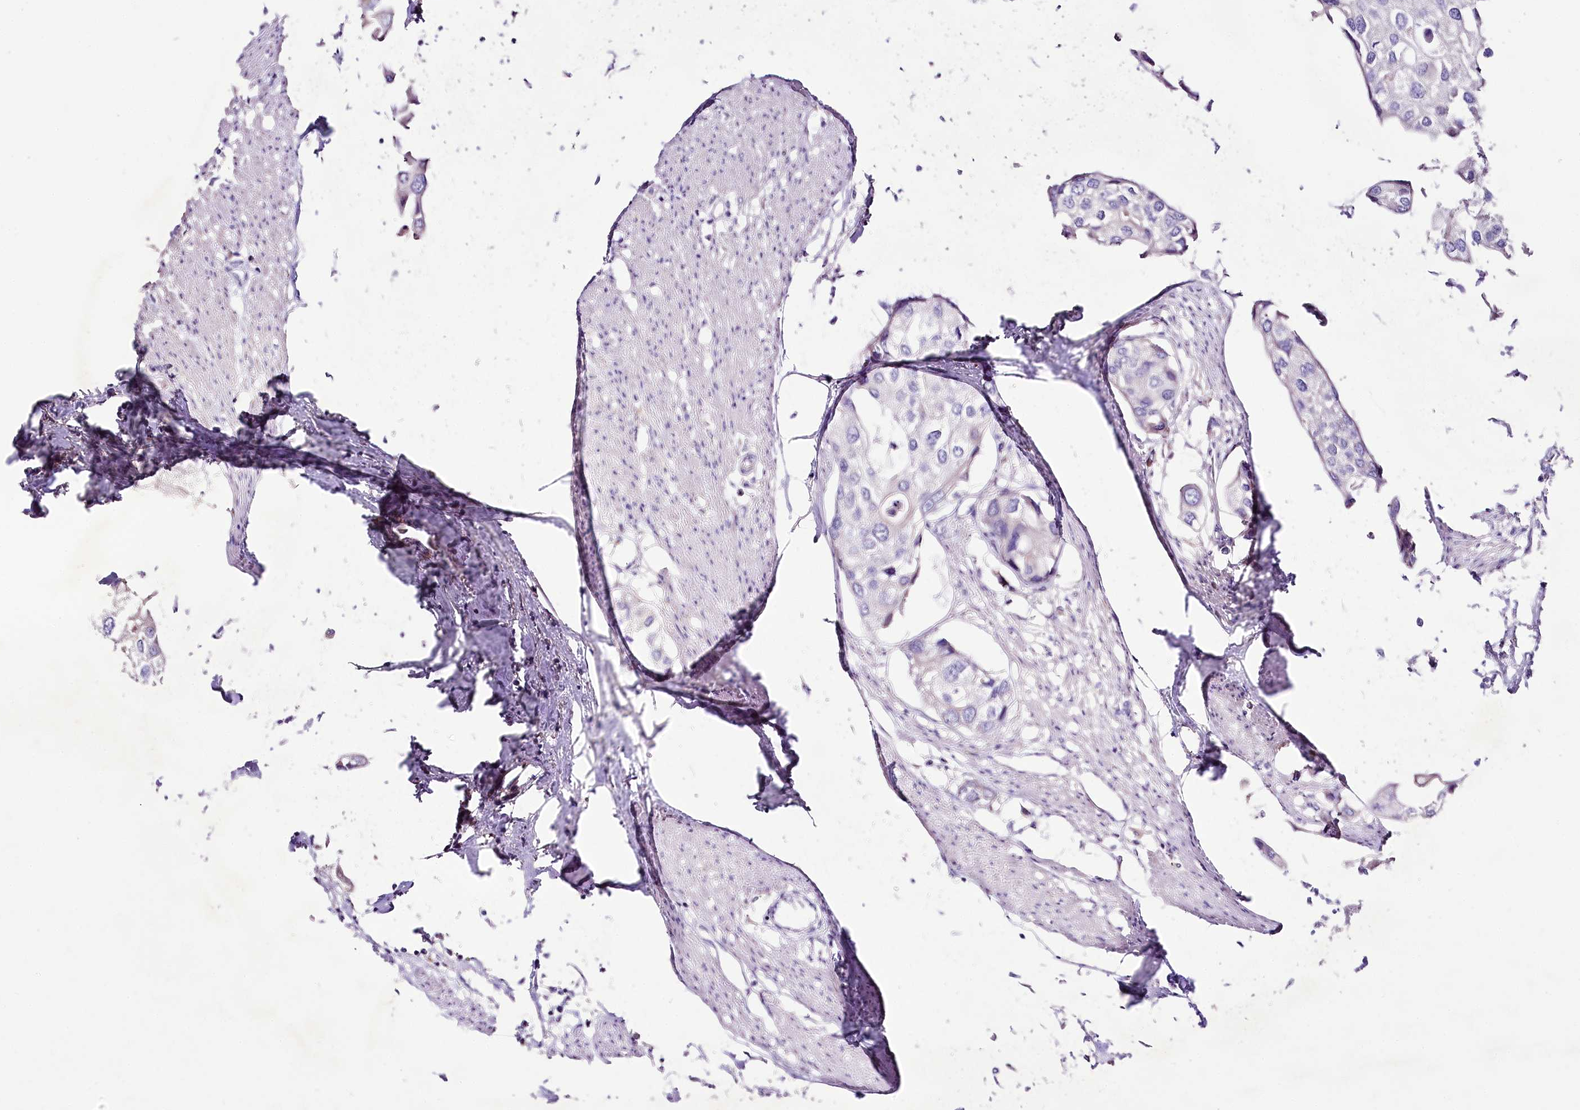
{"staining": {"intensity": "negative", "quantity": "none", "location": "none"}, "tissue": "urothelial cancer", "cell_type": "Tumor cells", "image_type": "cancer", "snomed": [{"axis": "morphology", "description": "Urothelial carcinoma, High grade"}, {"axis": "topography", "description": "Urinary bladder"}], "caption": "Immunohistochemistry (IHC) histopathology image of neoplastic tissue: urothelial cancer stained with DAB shows no significant protein staining in tumor cells. (DAB immunohistochemistry visualized using brightfield microscopy, high magnification).", "gene": "LRRC14B", "patient": {"sex": "male", "age": 64}}